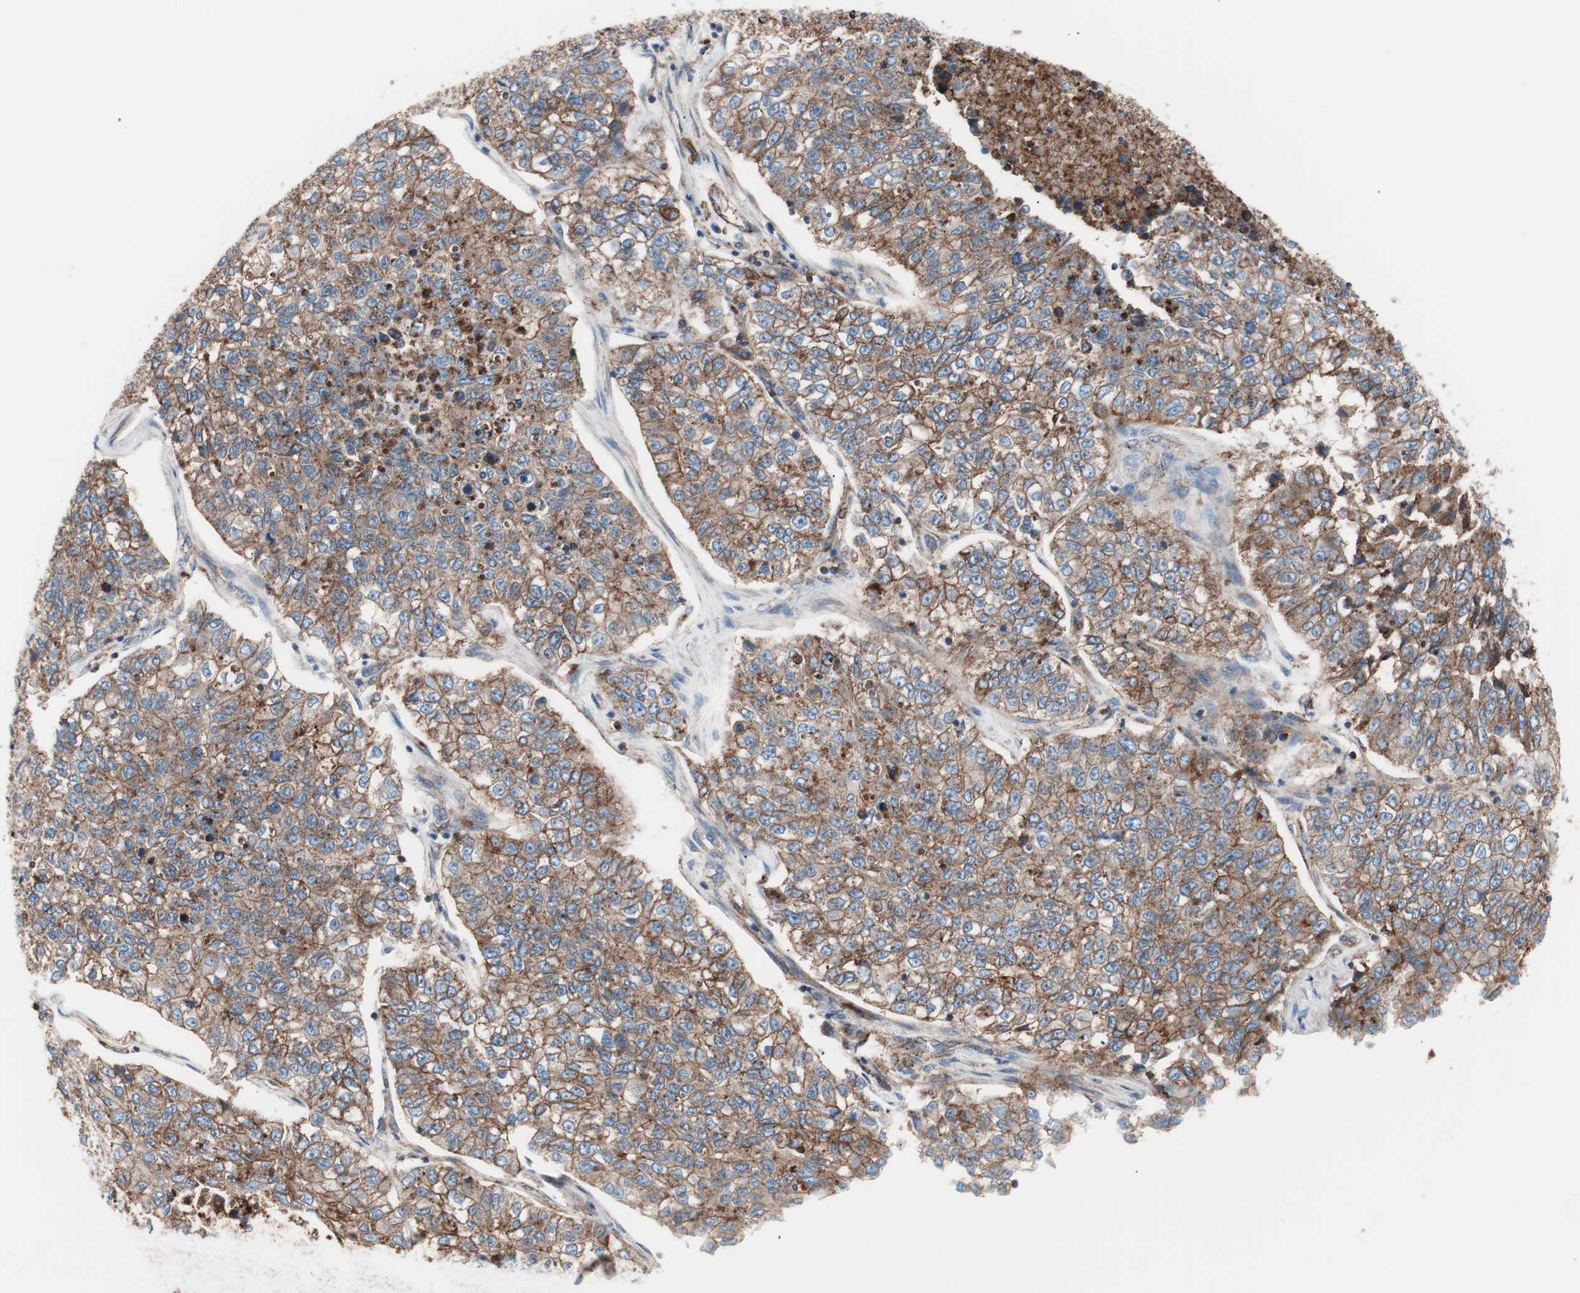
{"staining": {"intensity": "moderate", "quantity": ">75%", "location": "cytoplasmic/membranous"}, "tissue": "lung cancer", "cell_type": "Tumor cells", "image_type": "cancer", "snomed": [{"axis": "morphology", "description": "Adenocarcinoma, NOS"}, {"axis": "topography", "description": "Lung"}], "caption": "Lung cancer (adenocarcinoma) stained with a protein marker reveals moderate staining in tumor cells.", "gene": "FLOT2", "patient": {"sex": "male", "age": 49}}